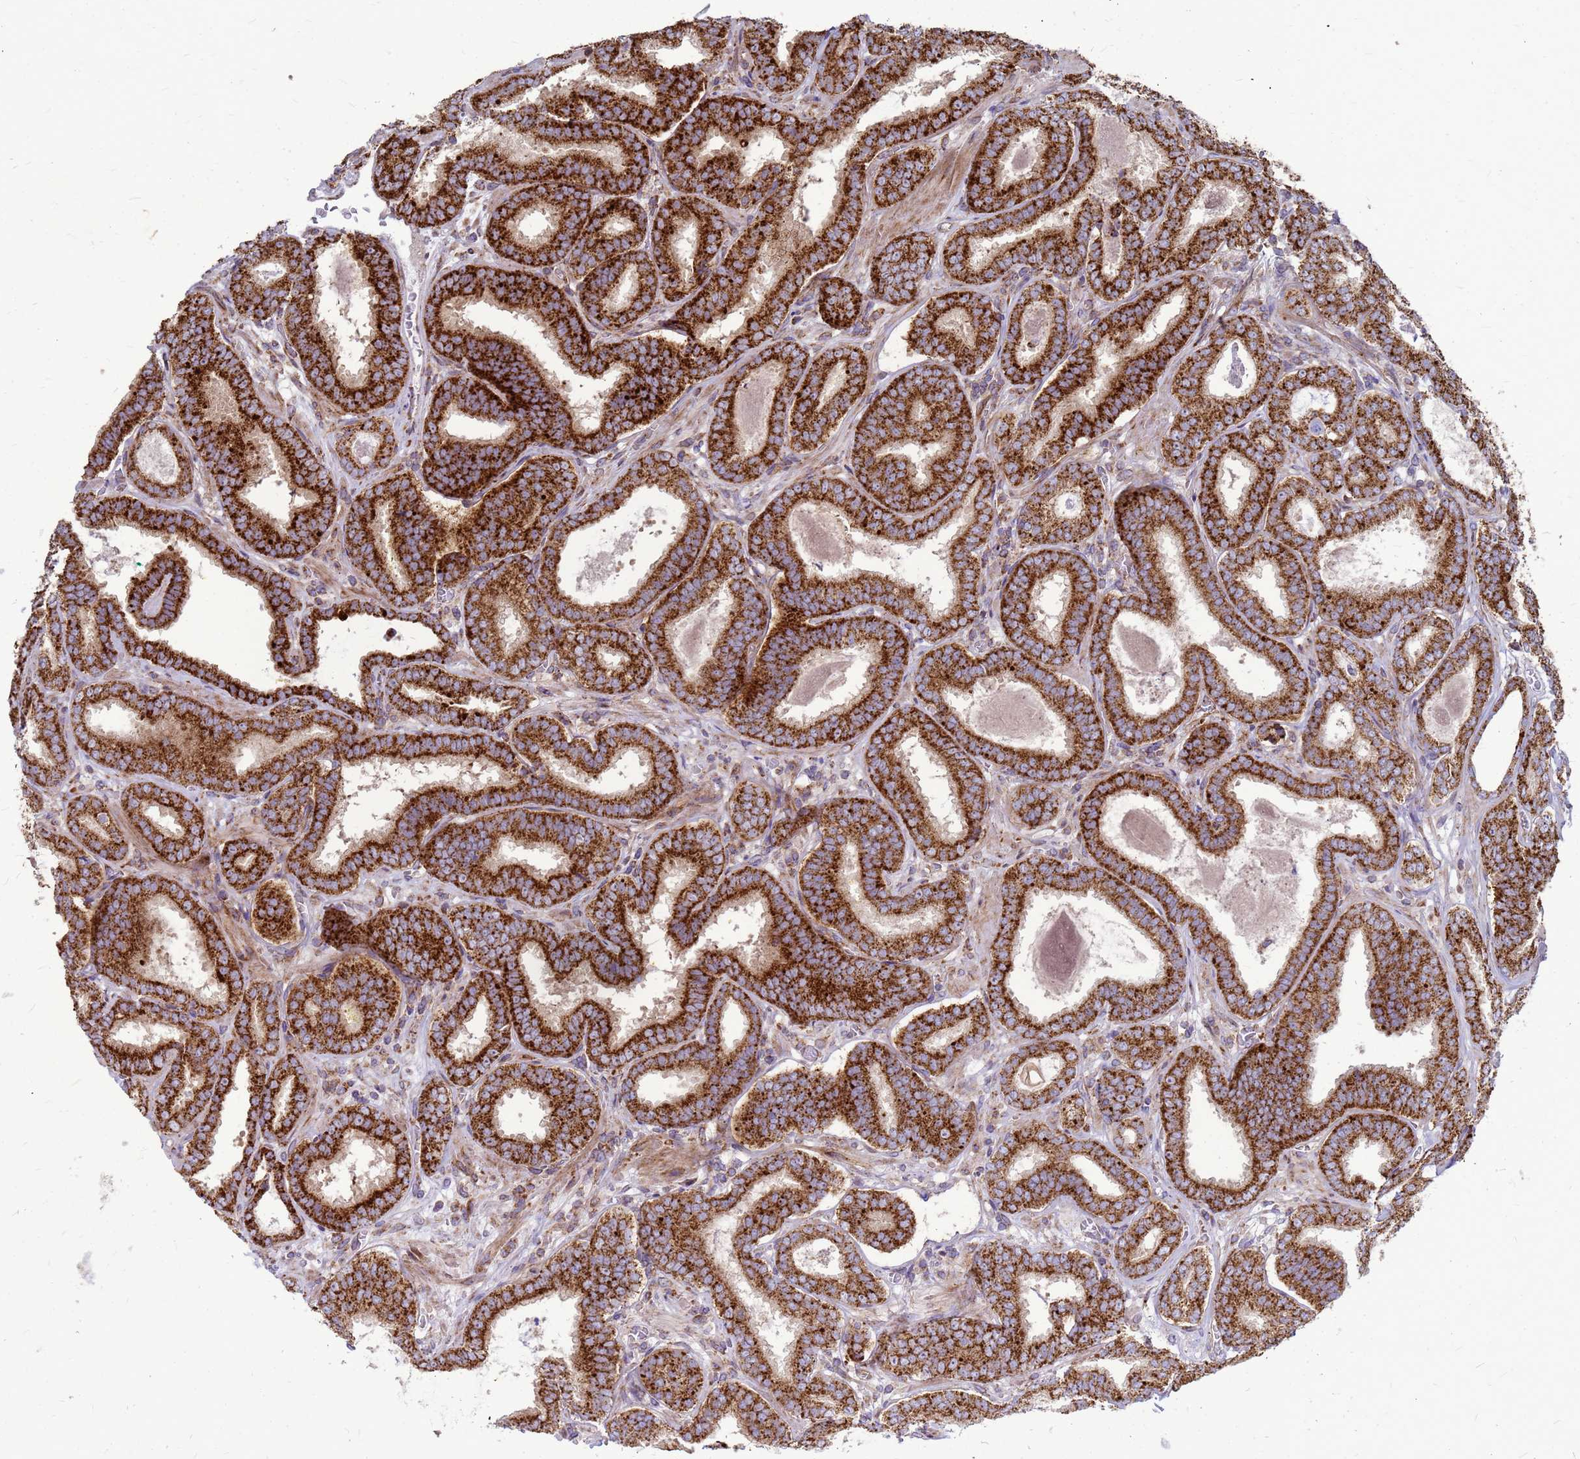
{"staining": {"intensity": "strong", "quantity": ">75%", "location": "cytoplasmic/membranous"}, "tissue": "prostate cancer", "cell_type": "Tumor cells", "image_type": "cancer", "snomed": [{"axis": "morphology", "description": "Adenocarcinoma, High grade"}, {"axis": "topography", "description": "Prostate"}], "caption": "A high-resolution histopathology image shows IHC staining of prostate adenocarcinoma (high-grade), which displays strong cytoplasmic/membranous staining in about >75% of tumor cells. Using DAB (3,3'-diaminobenzidine) (brown) and hematoxylin (blue) stains, captured at high magnification using brightfield microscopy.", "gene": "FSTL4", "patient": {"sex": "male", "age": 72}}